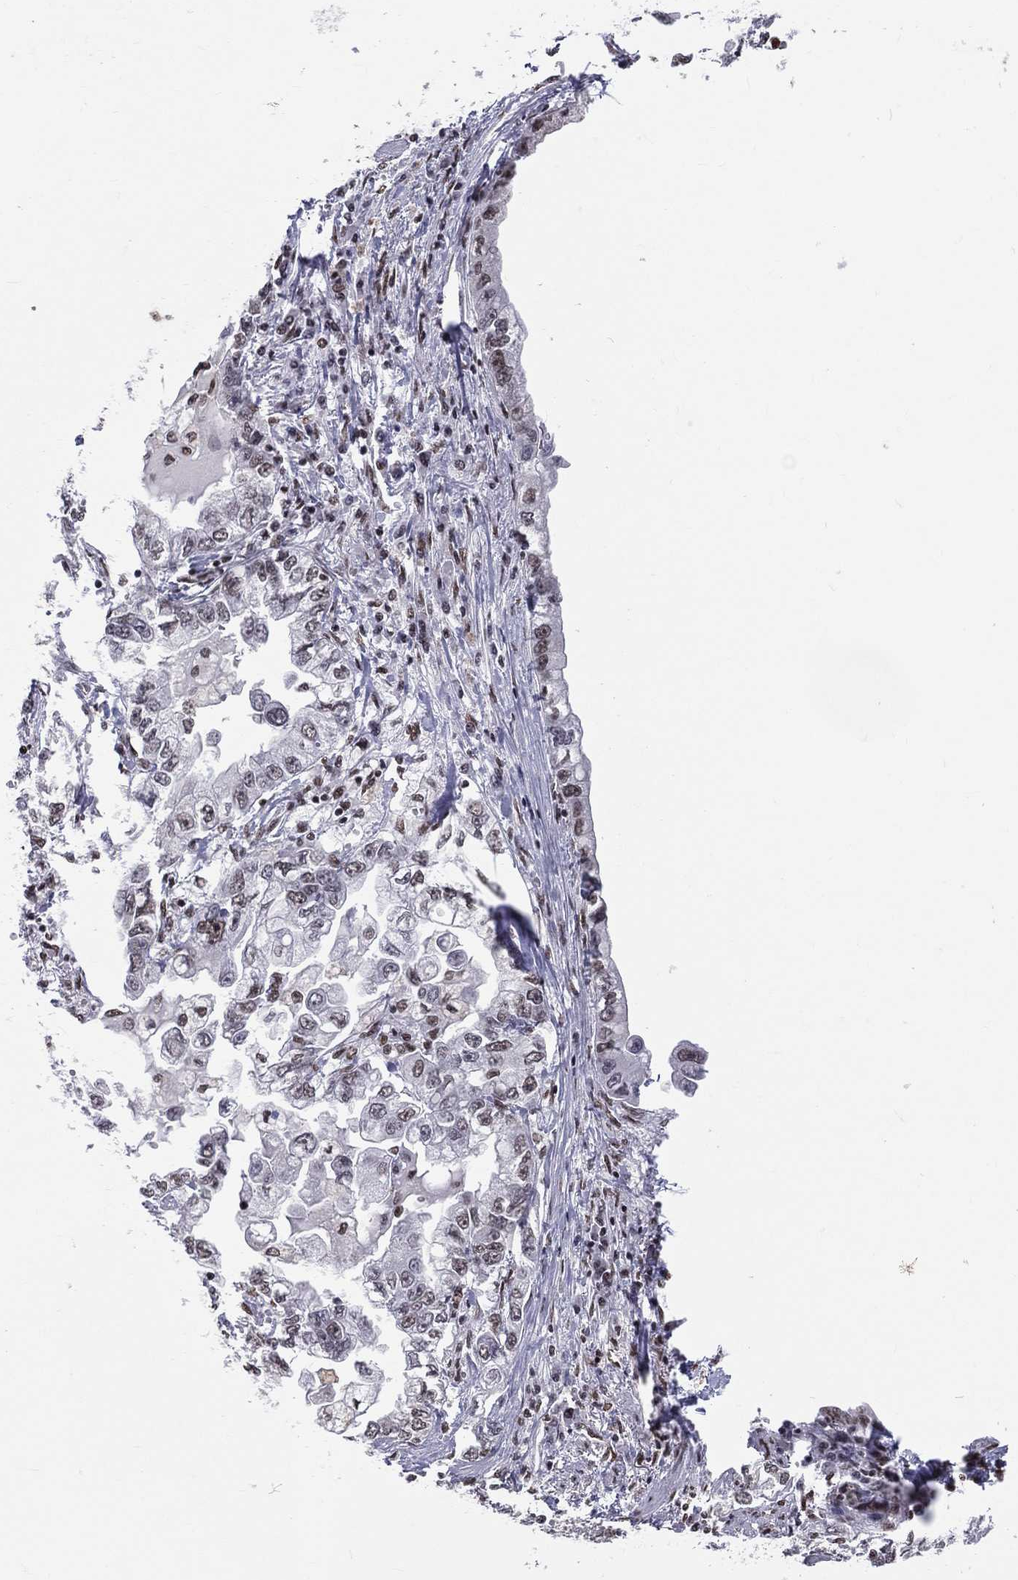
{"staining": {"intensity": "weak", "quantity": "<25%", "location": "nuclear"}, "tissue": "stomach cancer", "cell_type": "Tumor cells", "image_type": "cancer", "snomed": [{"axis": "morphology", "description": "Adenocarcinoma, NOS"}, {"axis": "topography", "description": "Stomach, lower"}], "caption": "The micrograph demonstrates no staining of tumor cells in stomach cancer (adenocarcinoma).", "gene": "ZNF7", "patient": {"sex": "female", "age": 93}}